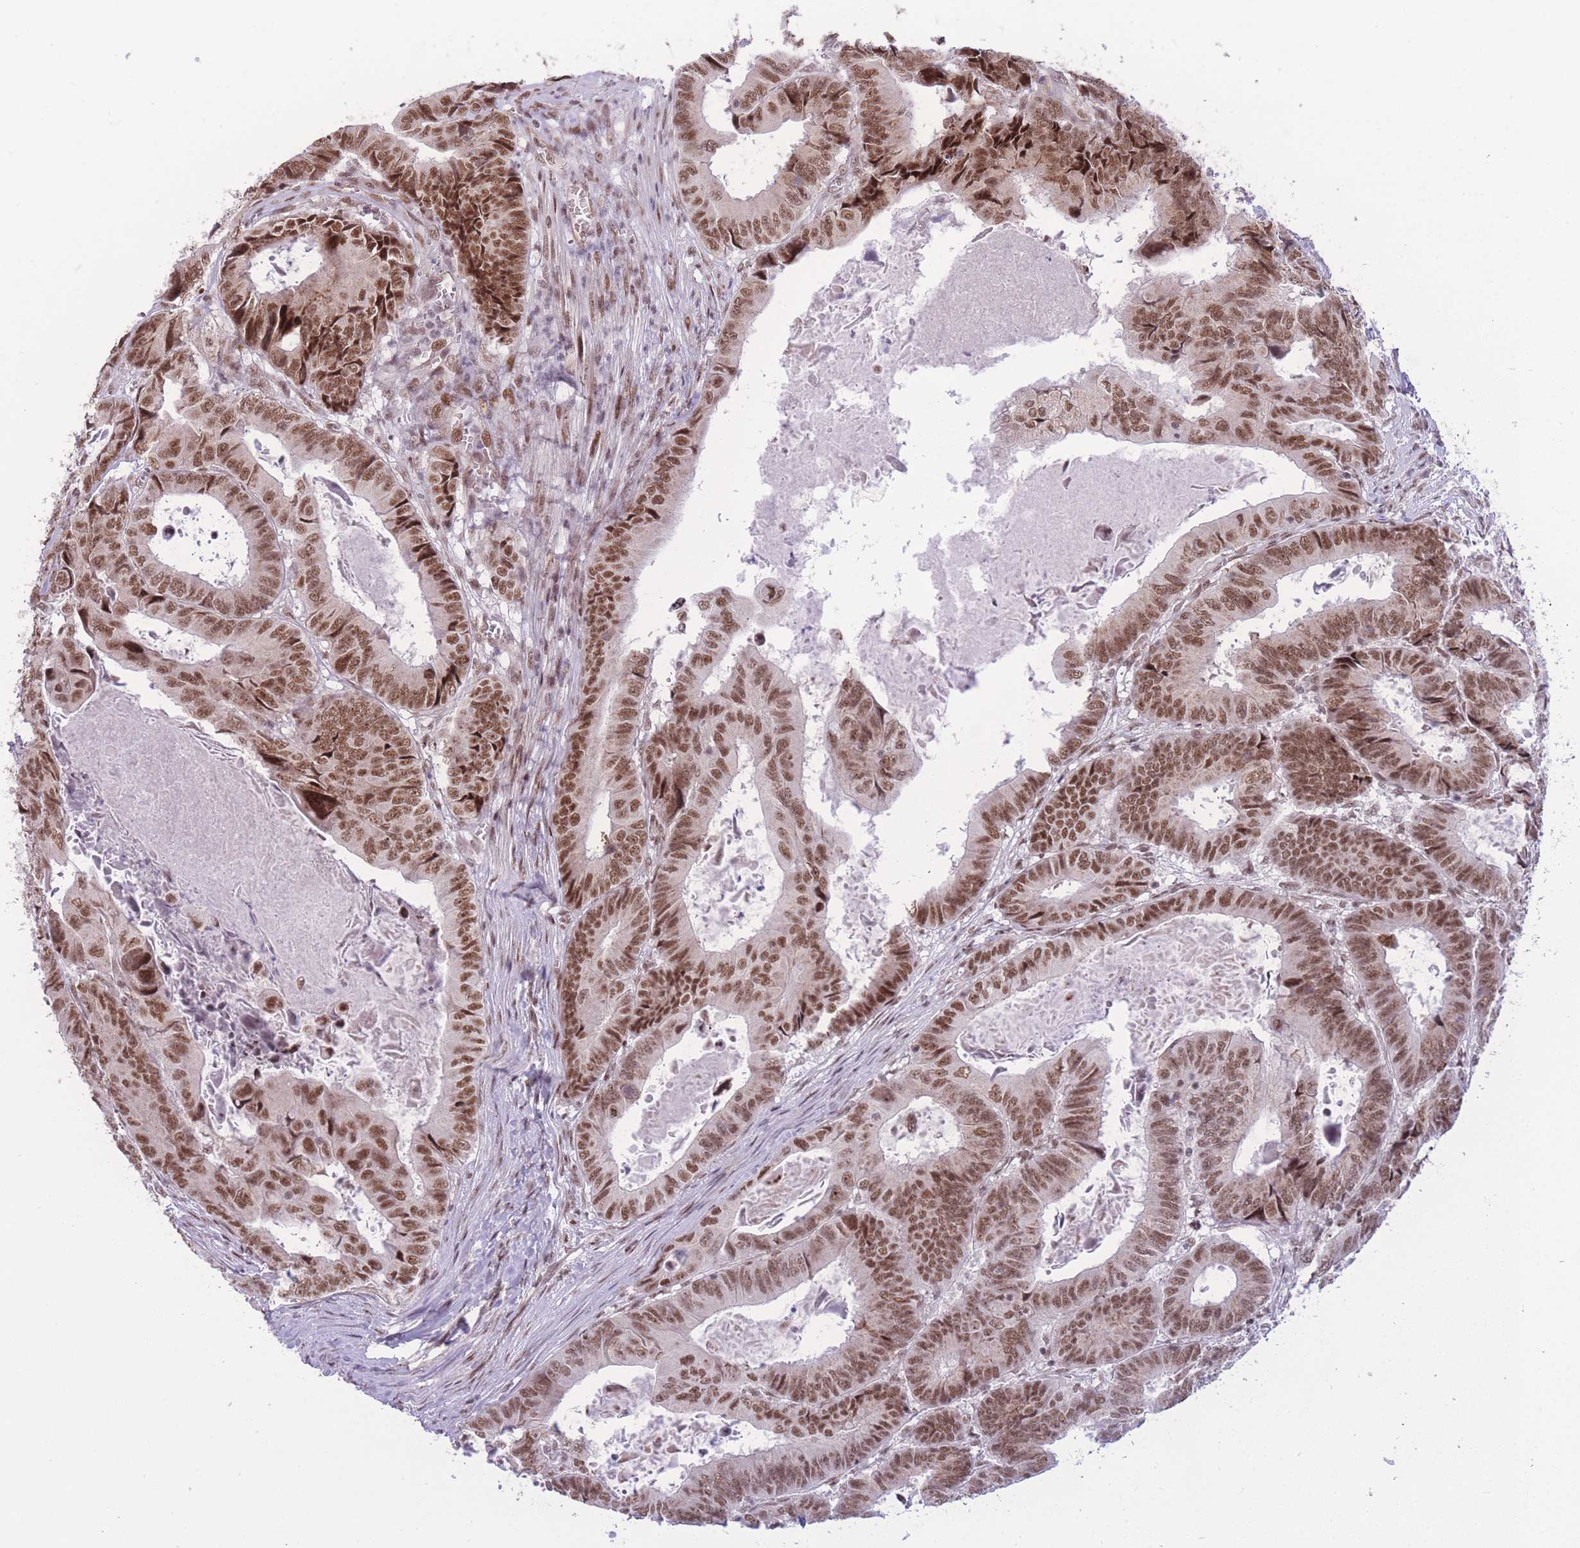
{"staining": {"intensity": "moderate", "quantity": ">75%", "location": "nuclear"}, "tissue": "colorectal cancer", "cell_type": "Tumor cells", "image_type": "cancer", "snomed": [{"axis": "morphology", "description": "Adenocarcinoma, NOS"}, {"axis": "topography", "description": "Colon"}], "caption": "An immunohistochemistry image of neoplastic tissue is shown. Protein staining in brown shows moderate nuclear positivity in adenocarcinoma (colorectal) within tumor cells. Immunohistochemistry (ihc) stains the protein in brown and the nuclei are stained blue.", "gene": "PCIF1", "patient": {"sex": "male", "age": 85}}